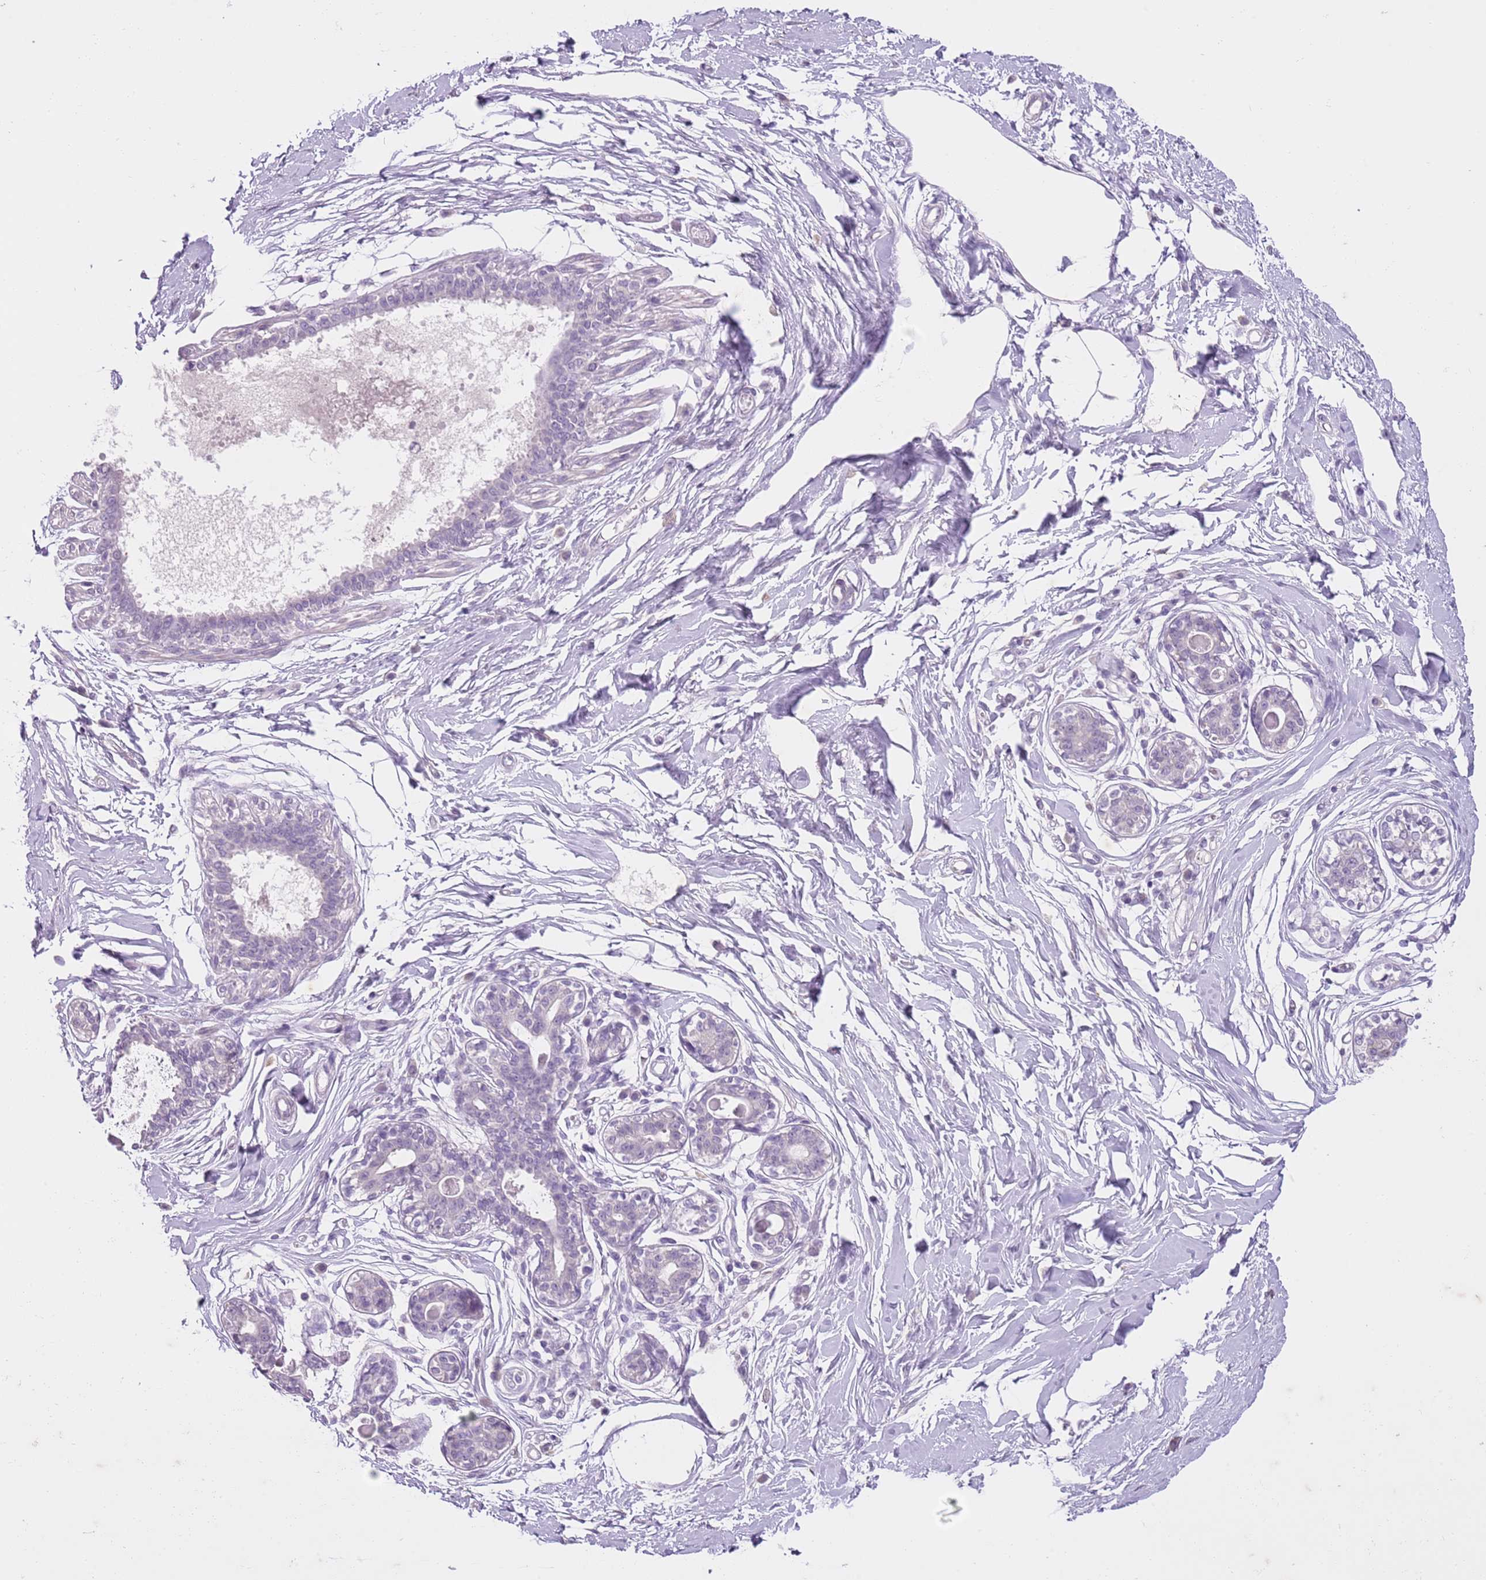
{"staining": {"intensity": "negative", "quantity": "none", "location": "none"}, "tissue": "breast", "cell_type": "Adipocytes", "image_type": "normal", "snomed": [{"axis": "morphology", "description": "Normal tissue, NOS"}, {"axis": "topography", "description": "Breast"}], "caption": "Immunohistochemistry of unremarkable human breast exhibits no staining in adipocytes. Brightfield microscopy of IHC stained with DAB (brown) and hematoxylin (blue), captured at high magnification.", "gene": "SLC35E3", "patient": {"sex": "female", "age": 45}}